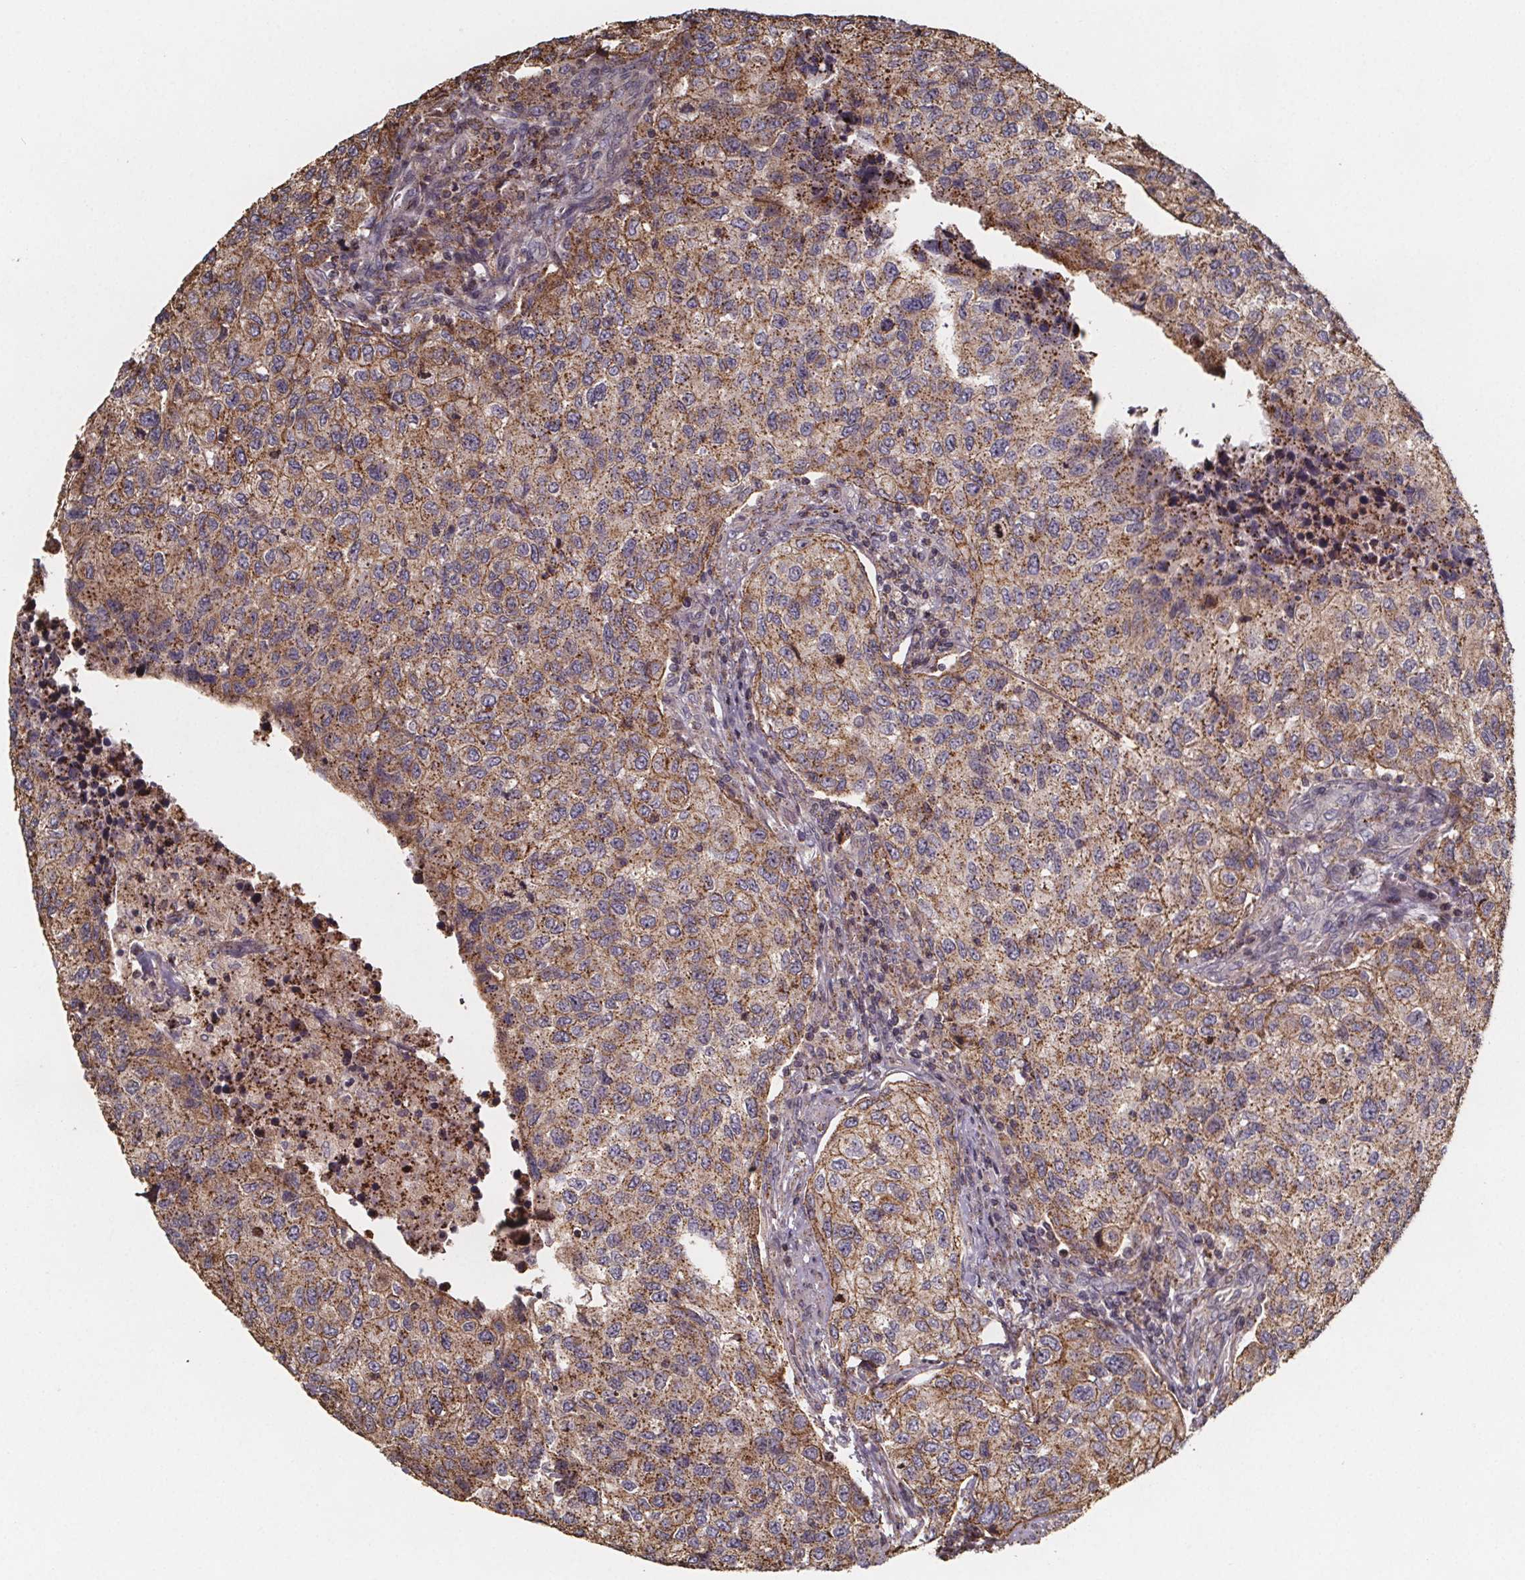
{"staining": {"intensity": "moderate", "quantity": ">75%", "location": "cytoplasmic/membranous"}, "tissue": "urothelial cancer", "cell_type": "Tumor cells", "image_type": "cancer", "snomed": [{"axis": "morphology", "description": "Urothelial carcinoma, High grade"}, {"axis": "topography", "description": "Urinary bladder"}], "caption": "DAB immunohistochemical staining of human urothelial carcinoma (high-grade) exhibits moderate cytoplasmic/membranous protein staining in about >75% of tumor cells.", "gene": "ZNF879", "patient": {"sex": "female", "age": 78}}